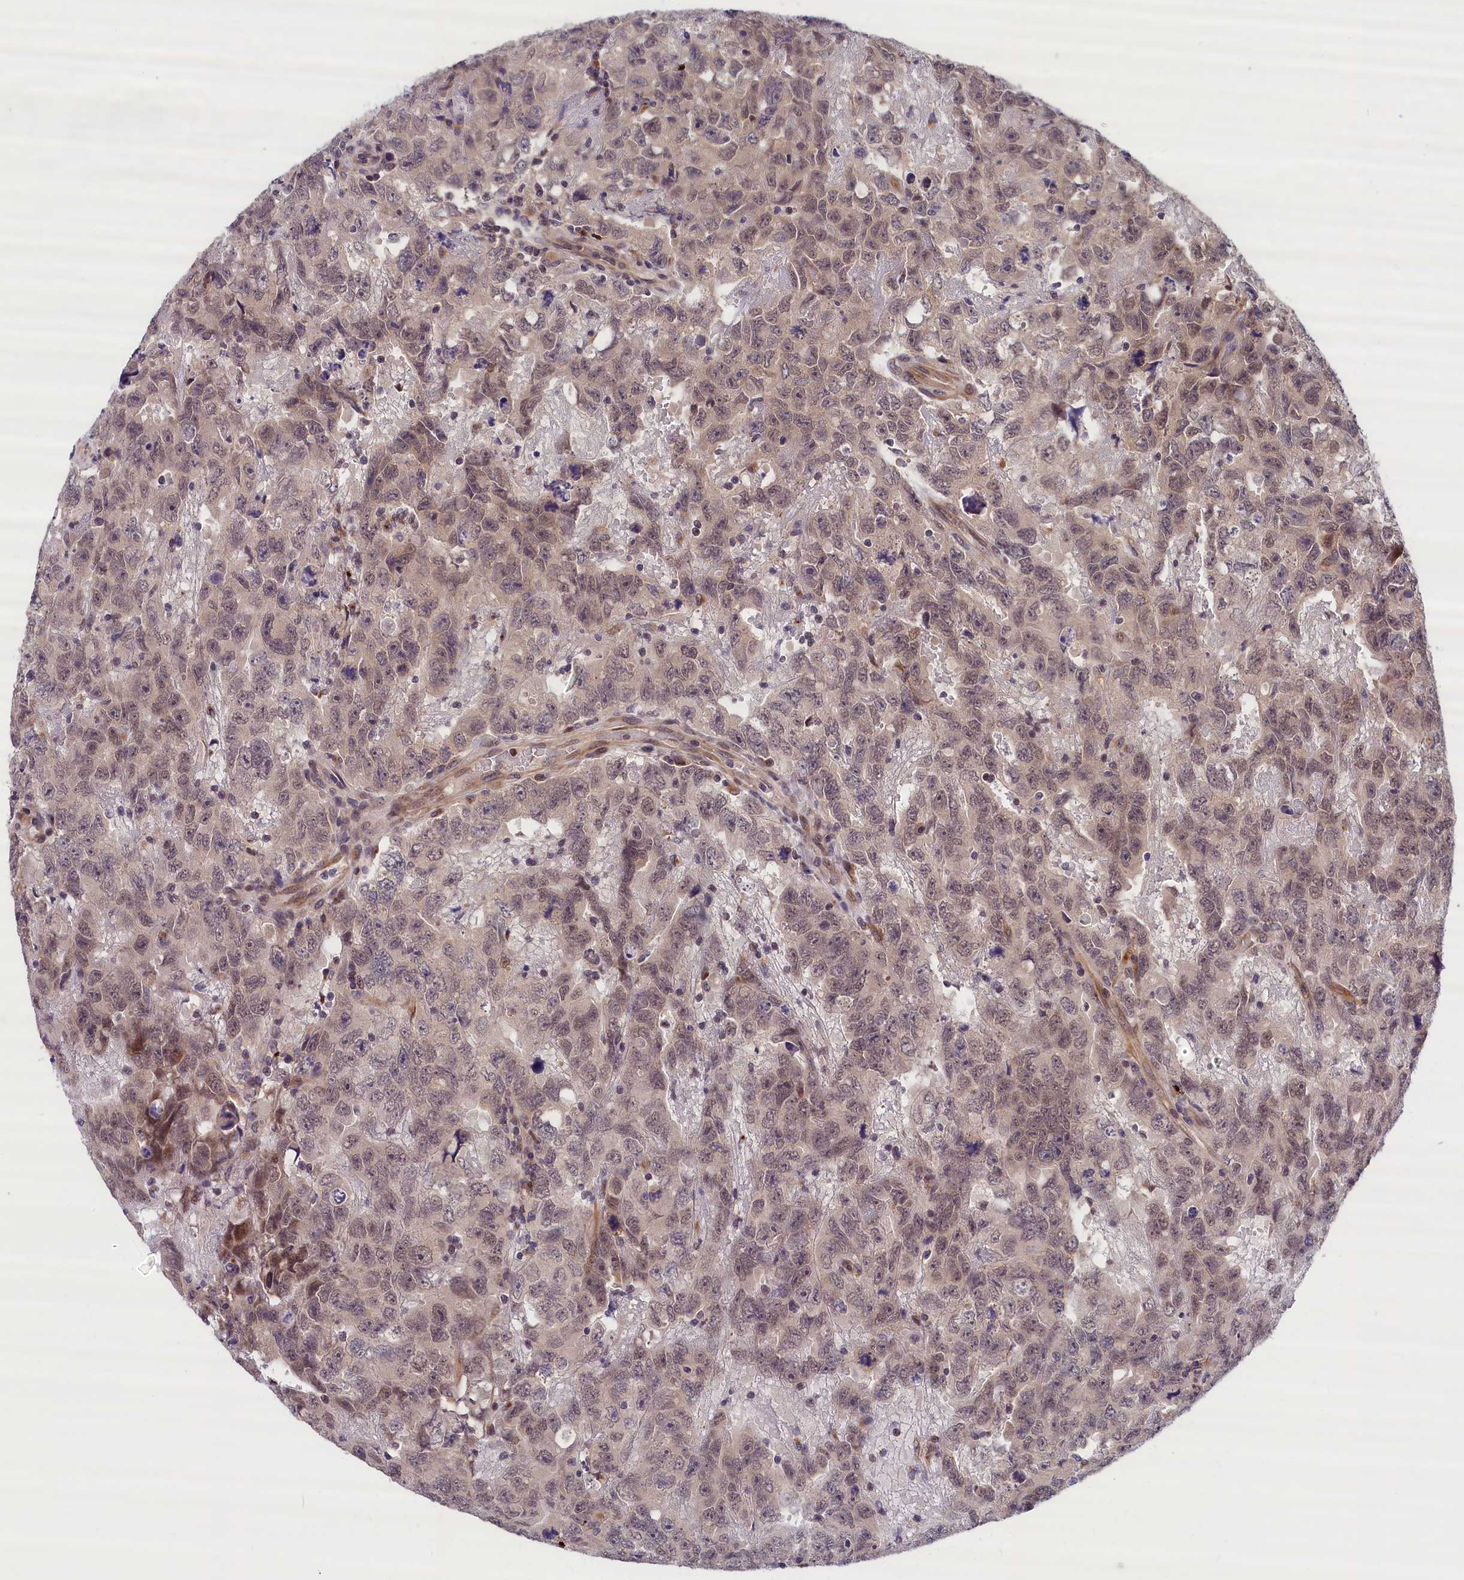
{"staining": {"intensity": "weak", "quantity": ">75%", "location": "nuclear"}, "tissue": "testis cancer", "cell_type": "Tumor cells", "image_type": "cancer", "snomed": [{"axis": "morphology", "description": "Carcinoma, Embryonal, NOS"}, {"axis": "topography", "description": "Testis"}], "caption": "Tumor cells display weak nuclear staining in approximately >75% of cells in testis cancer (embryonal carcinoma).", "gene": "KCNK6", "patient": {"sex": "male", "age": 45}}